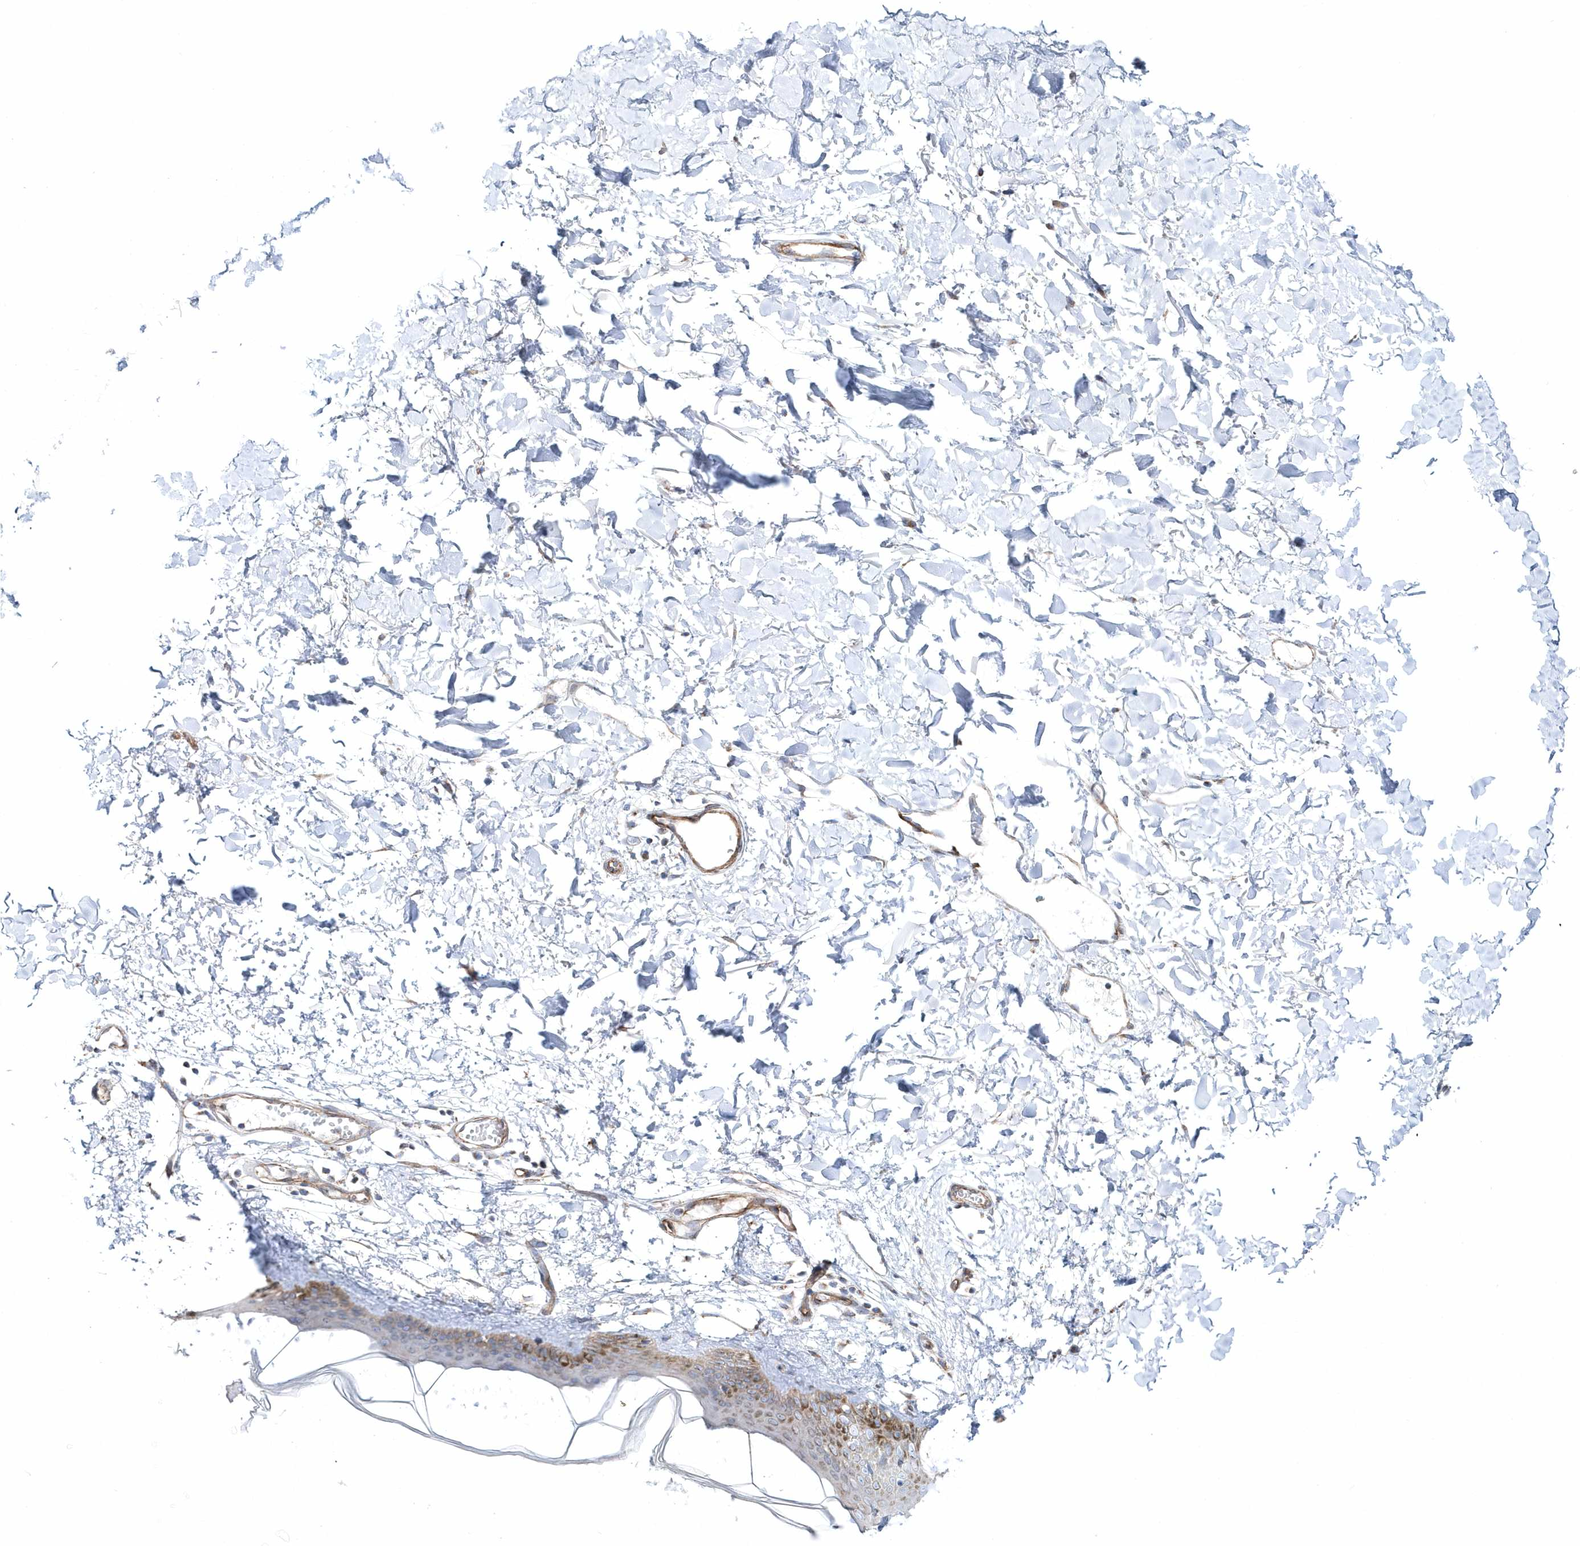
{"staining": {"intensity": "moderate", "quantity": ">75%", "location": "cytoplasmic/membranous"}, "tissue": "skin", "cell_type": "Fibroblasts", "image_type": "normal", "snomed": [{"axis": "morphology", "description": "Normal tissue, NOS"}, {"axis": "topography", "description": "Skin"}], "caption": "The micrograph displays a brown stain indicating the presence of a protein in the cytoplasmic/membranous of fibroblasts in skin.", "gene": "OPA1", "patient": {"sex": "female", "age": 58}}